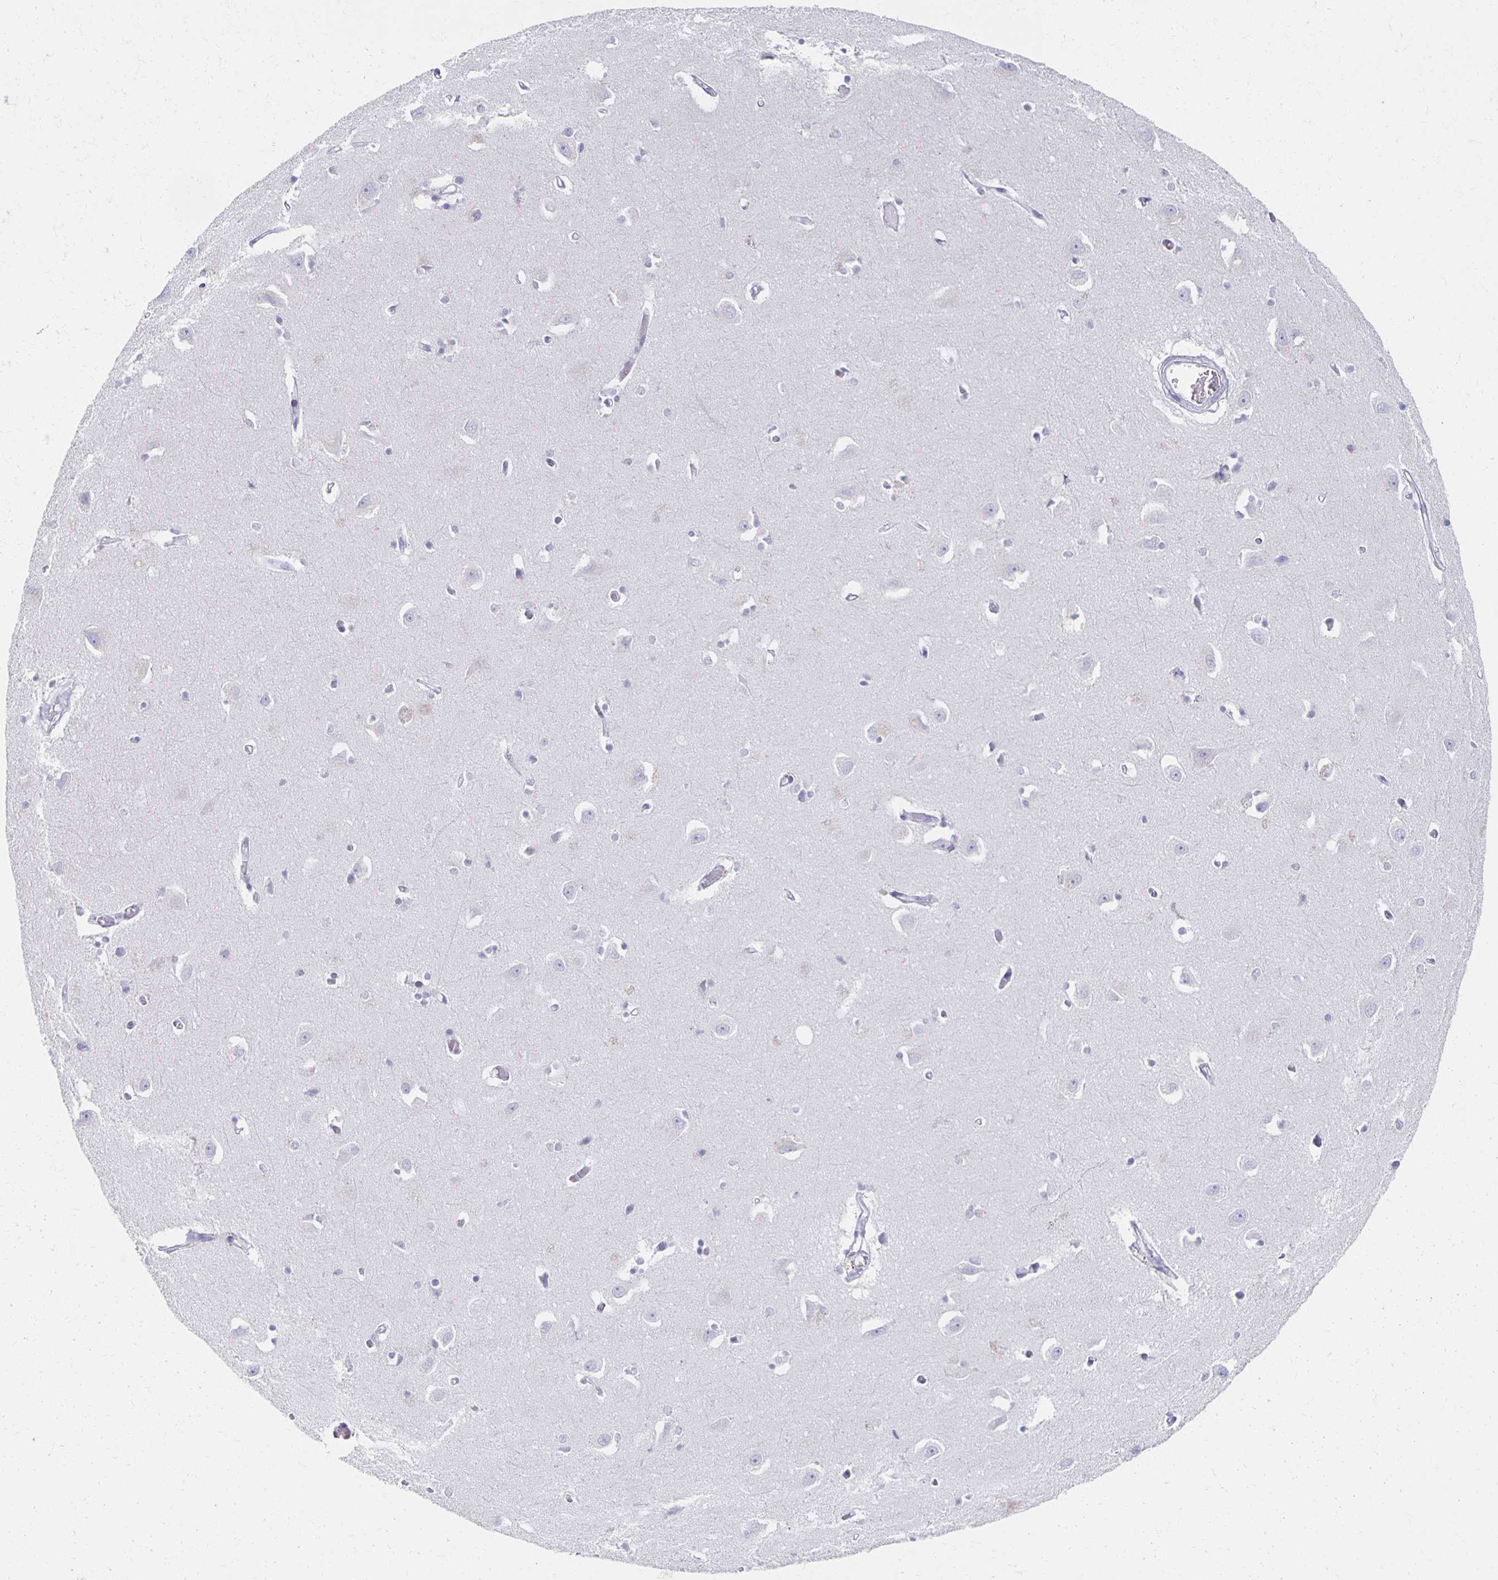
{"staining": {"intensity": "negative", "quantity": "none", "location": "none"}, "tissue": "caudate", "cell_type": "Glial cells", "image_type": "normal", "snomed": [{"axis": "morphology", "description": "Normal tissue, NOS"}, {"axis": "topography", "description": "Lateral ventricle wall"}, {"axis": "topography", "description": "Hippocampus"}], "caption": "A histopathology image of human caudate is negative for staining in glial cells. The staining was performed using DAB to visualize the protein expression in brown, while the nuclei were stained in blue with hematoxylin (Magnification: 20x).", "gene": "TEX44", "patient": {"sex": "female", "age": 63}}